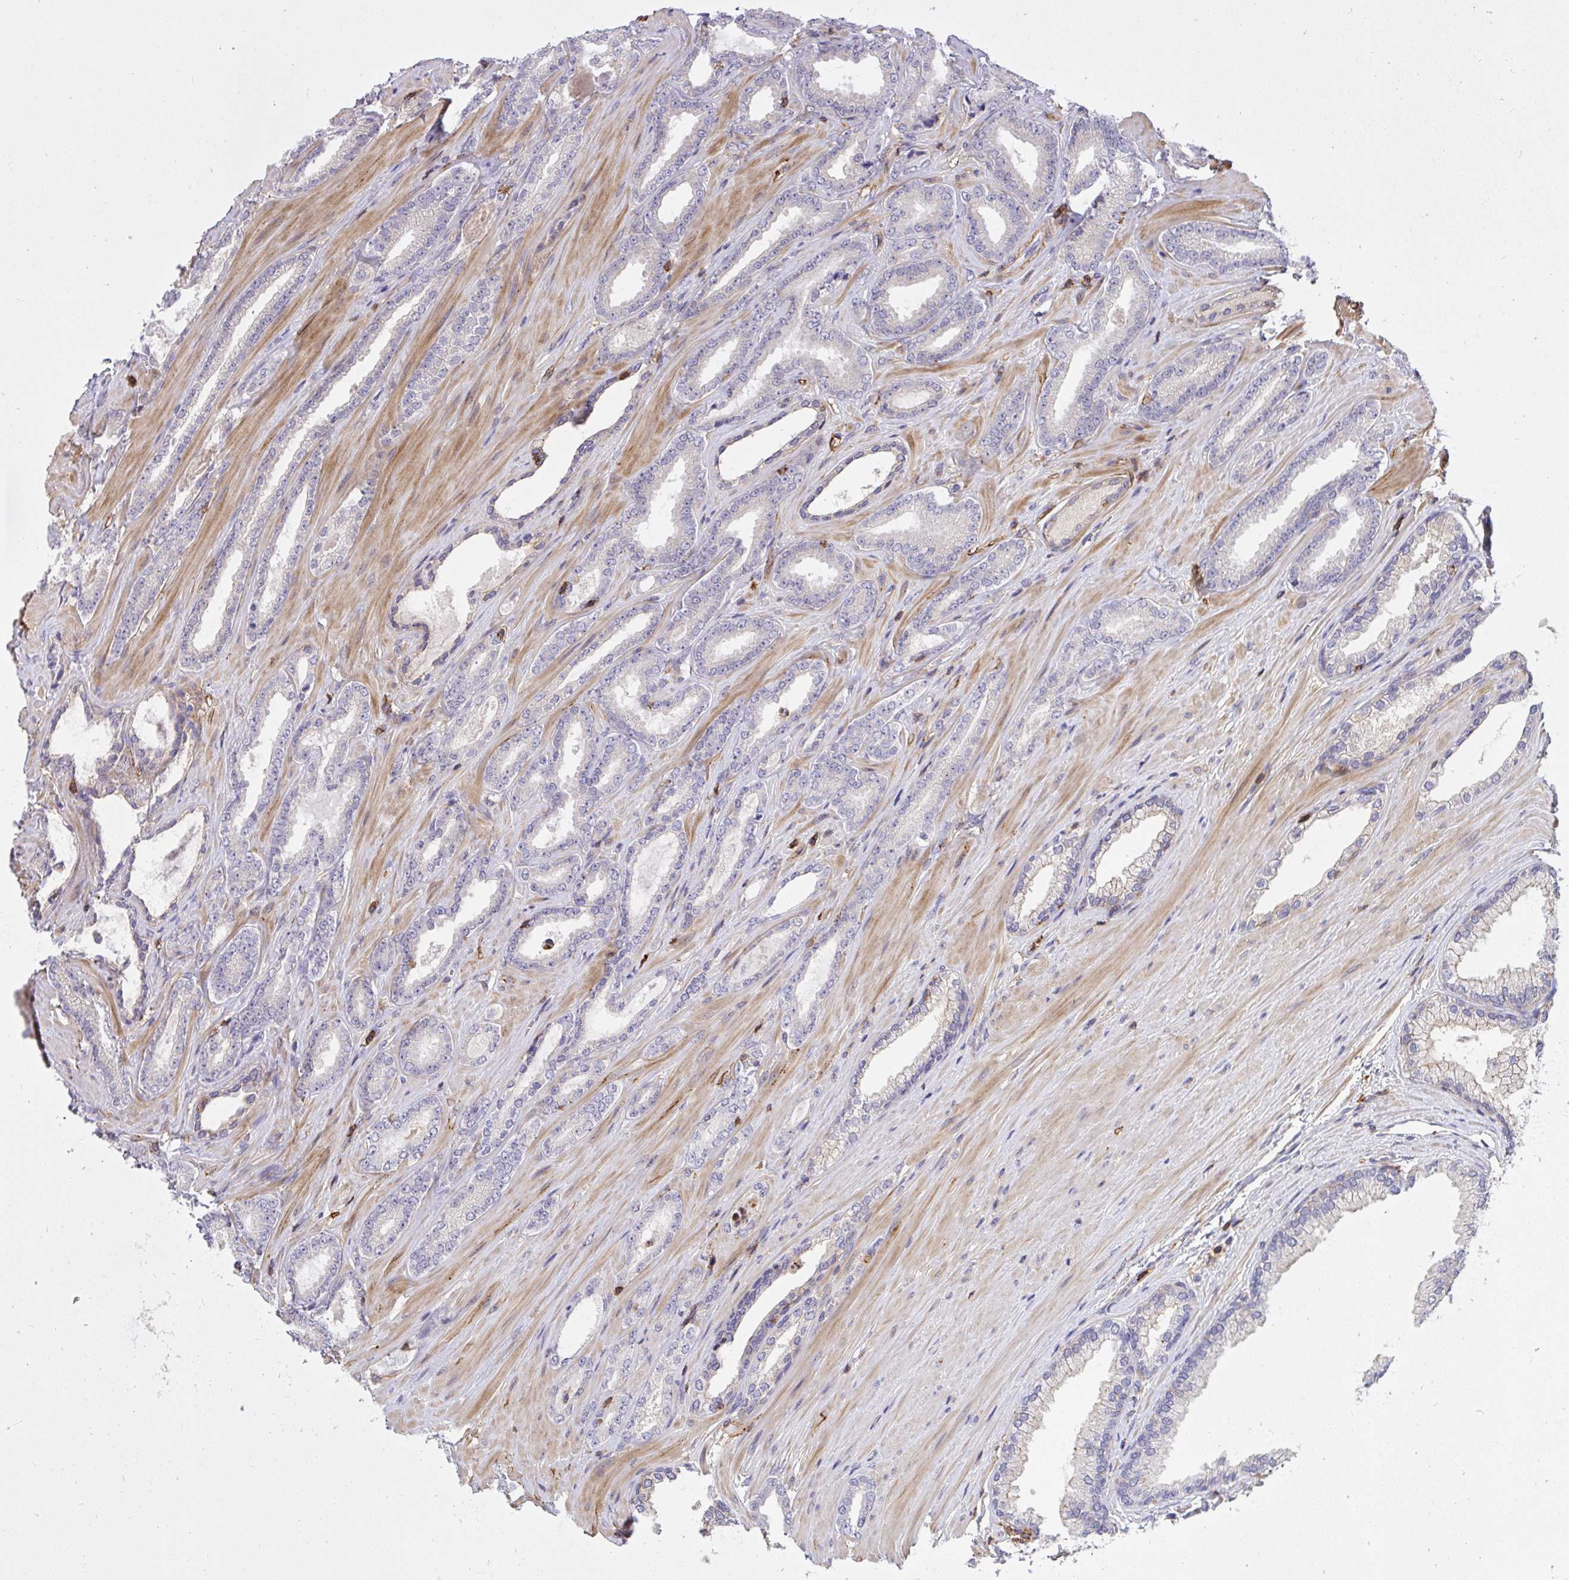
{"staining": {"intensity": "negative", "quantity": "none", "location": "none"}, "tissue": "prostate cancer", "cell_type": "Tumor cells", "image_type": "cancer", "snomed": [{"axis": "morphology", "description": "Adenocarcinoma, Low grade"}, {"axis": "topography", "description": "Prostate"}], "caption": "Immunohistochemistry (IHC) histopathology image of neoplastic tissue: human prostate cancer (adenocarcinoma (low-grade)) stained with DAB shows no significant protein positivity in tumor cells. Brightfield microscopy of immunohistochemistry stained with DAB (brown) and hematoxylin (blue), captured at high magnification.", "gene": "ERI1", "patient": {"sex": "male", "age": 61}}